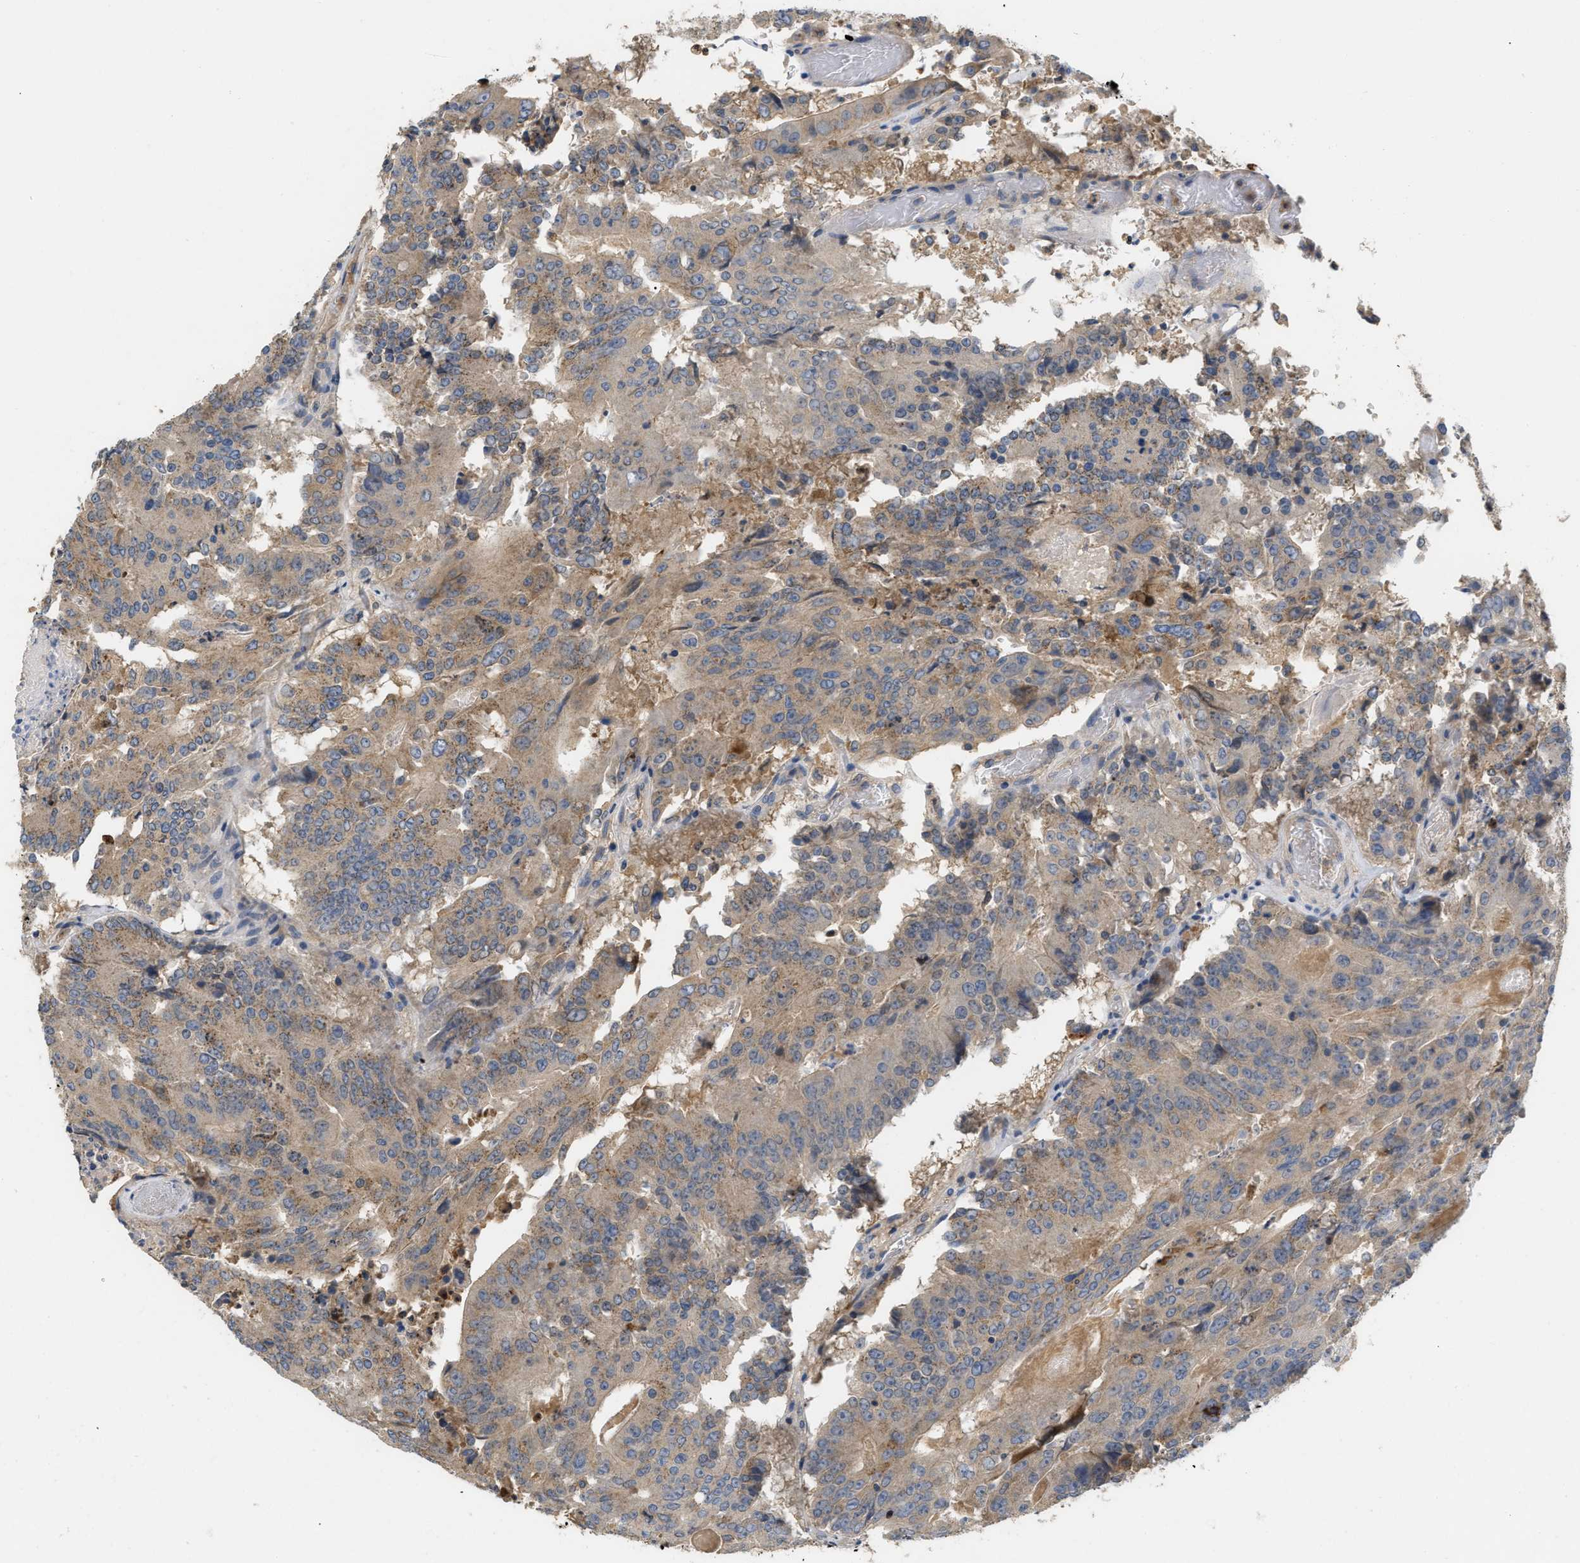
{"staining": {"intensity": "weak", "quantity": ">75%", "location": "cytoplasmic/membranous"}, "tissue": "colorectal cancer", "cell_type": "Tumor cells", "image_type": "cancer", "snomed": [{"axis": "morphology", "description": "Adenocarcinoma, NOS"}, {"axis": "topography", "description": "Colon"}], "caption": "Brown immunohistochemical staining in colorectal cancer displays weak cytoplasmic/membranous positivity in about >75% of tumor cells.", "gene": "RNF216", "patient": {"sex": "male", "age": 87}}